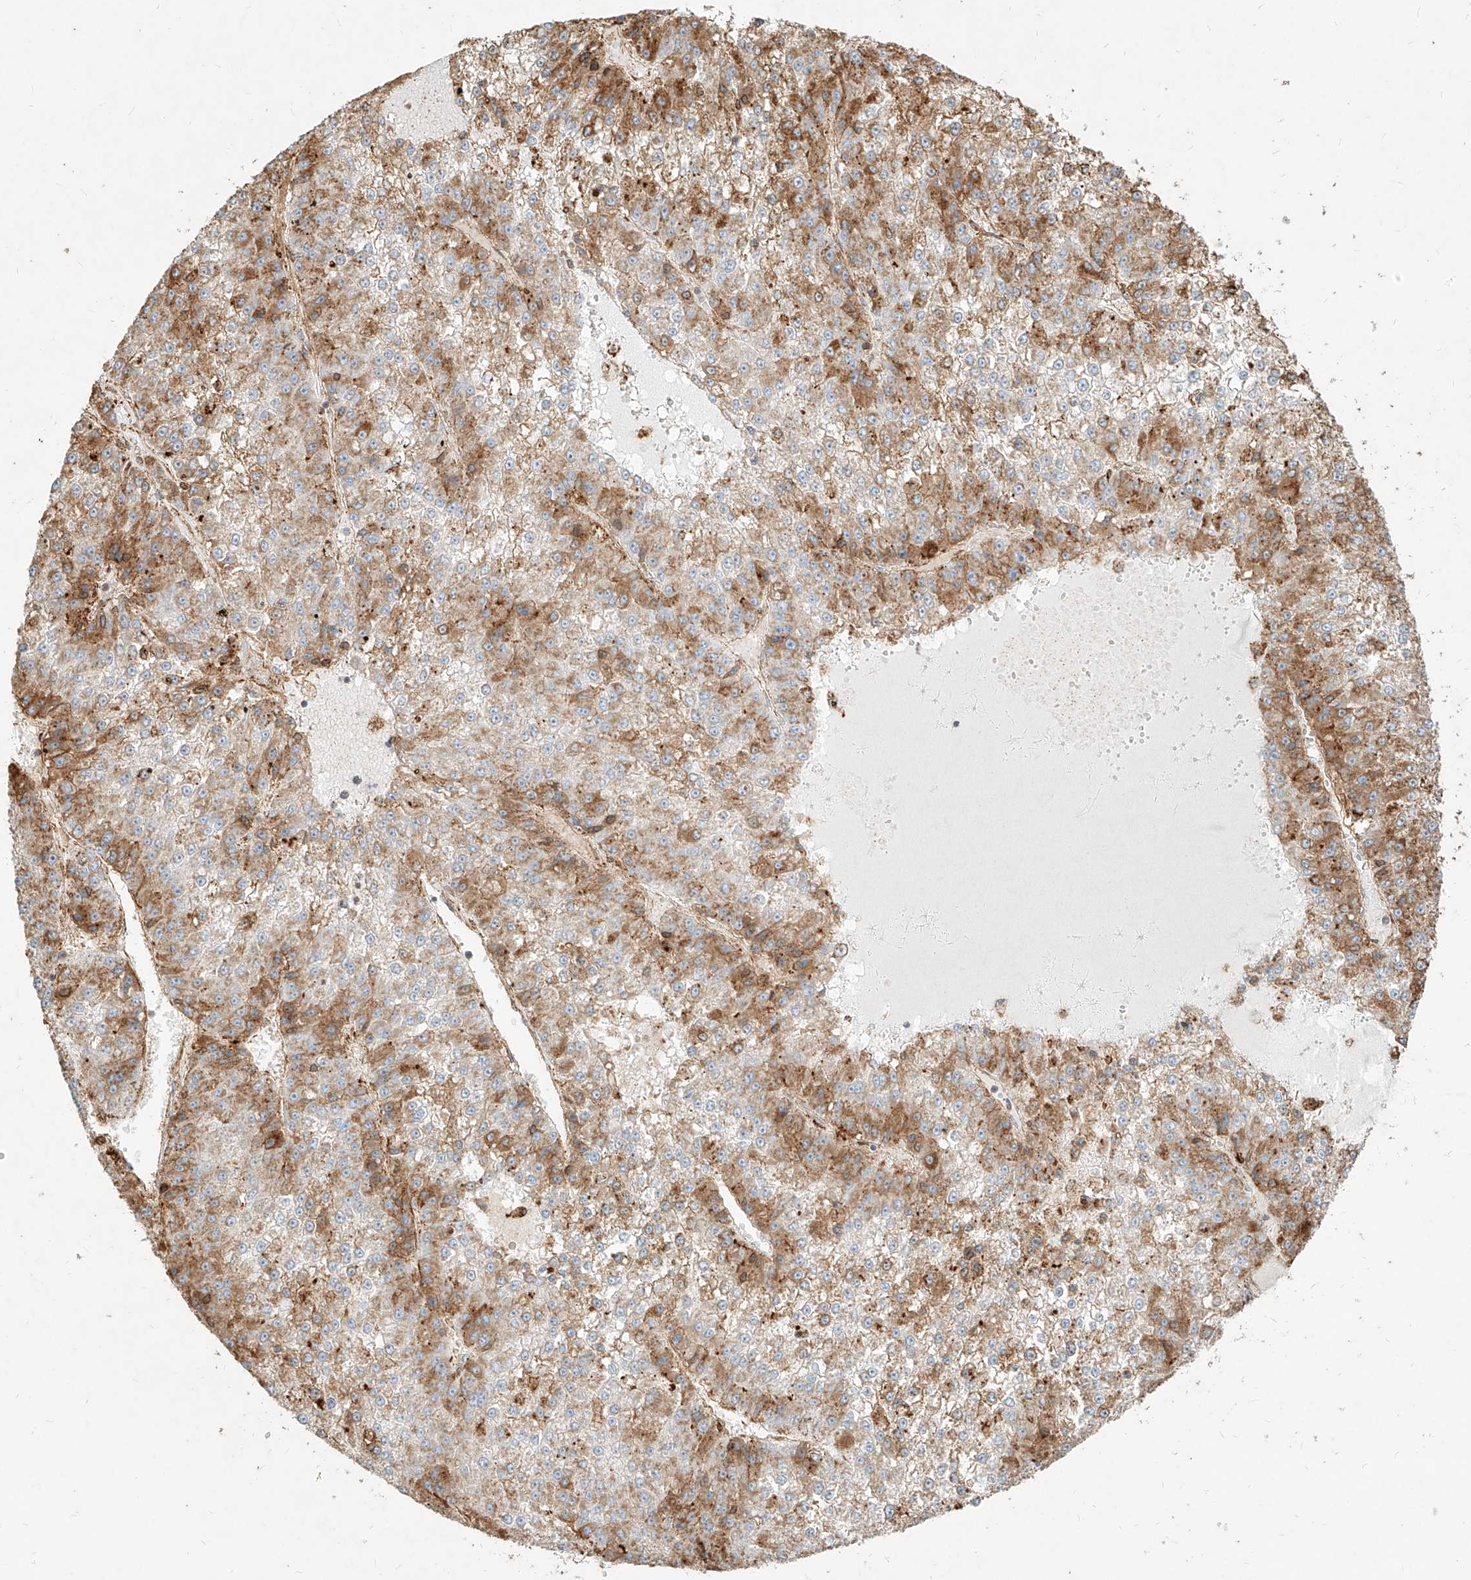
{"staining": {"intensity": "moderate", "quantity": ">75%", "location": "cytoplasmic/membranous"}, "tissue": "liver cancer", "cell_type": "Tumor cells", "image_type": "cancer", "snomed": [{"axis": "morphology", "description": "Carcinoma, Hepatocellular, NOS"}, {"axis": "topography", "description": "Liver"}], "caption": "The photomicrograph reveals a brown stain indicating the presence of a protein in the cytoplasmic/membranous of tumor cells in liver cancer (hepatocellular carcinoma).", "gene": "MTX2", "patient": {"sex": "female", "age": 73}}